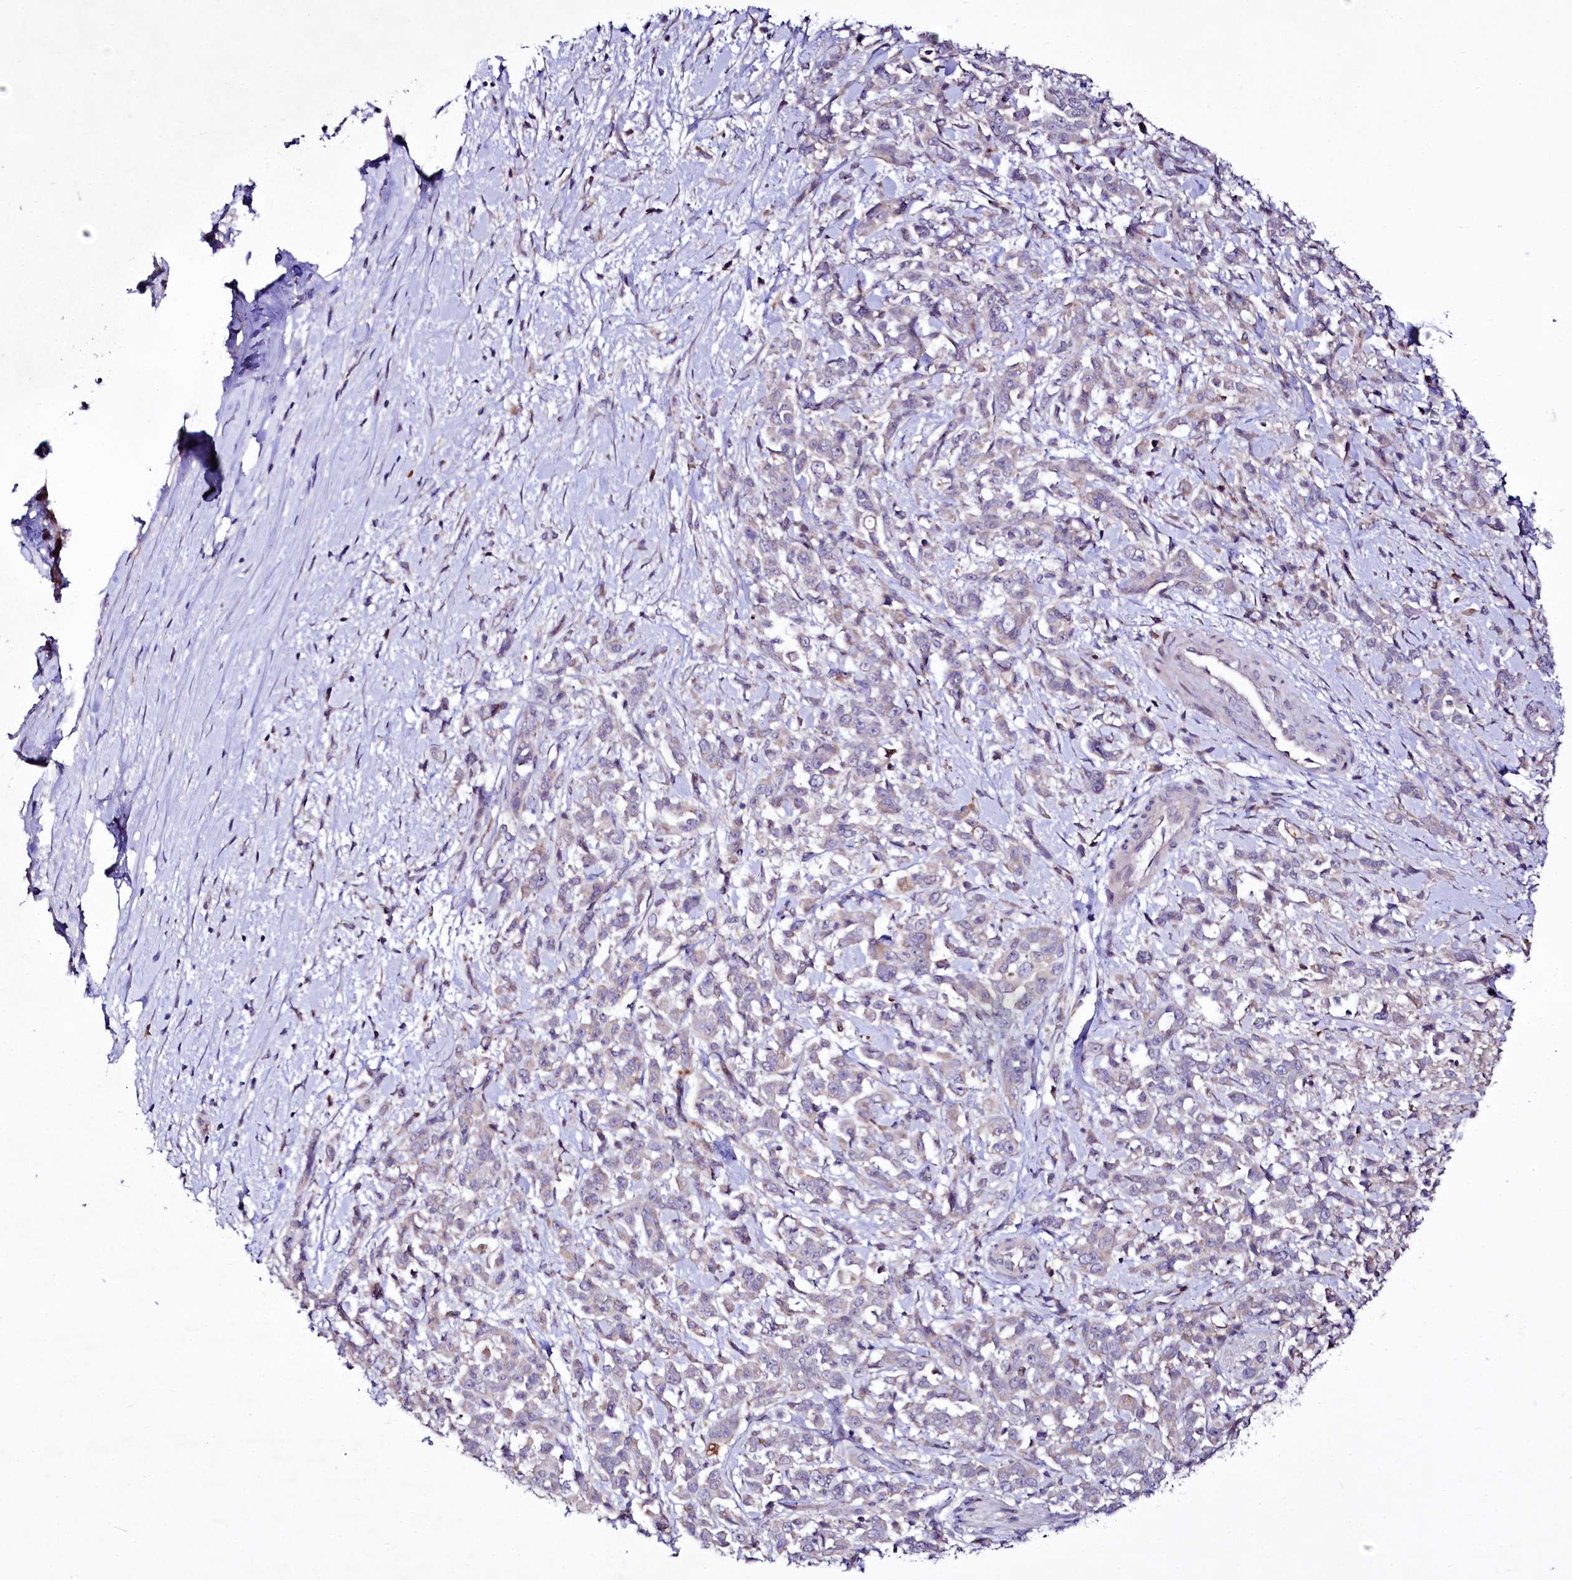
{"staining": {"intensity": "negative", "quantity": "none", "location": "none"}, "tissue": "pancreatic cancer", "cell_type": "Tumor cells", "image_type": "cancer", "snomed": [{"axis": "morphology", "description": "Normal tissue, NOS"}, {"axis": "morphology", "description": "Adenocarcinoma, NOS"}, {"axis": "topography", "description": "Pancreas"}], "caption": "Adenocarcinoma (pancreatic) was stained to show a protein in brown. There is no significant staining in tumor cells.", "gene": "ZC3H12C", "patient": {"sex": "female", "age": 64}}